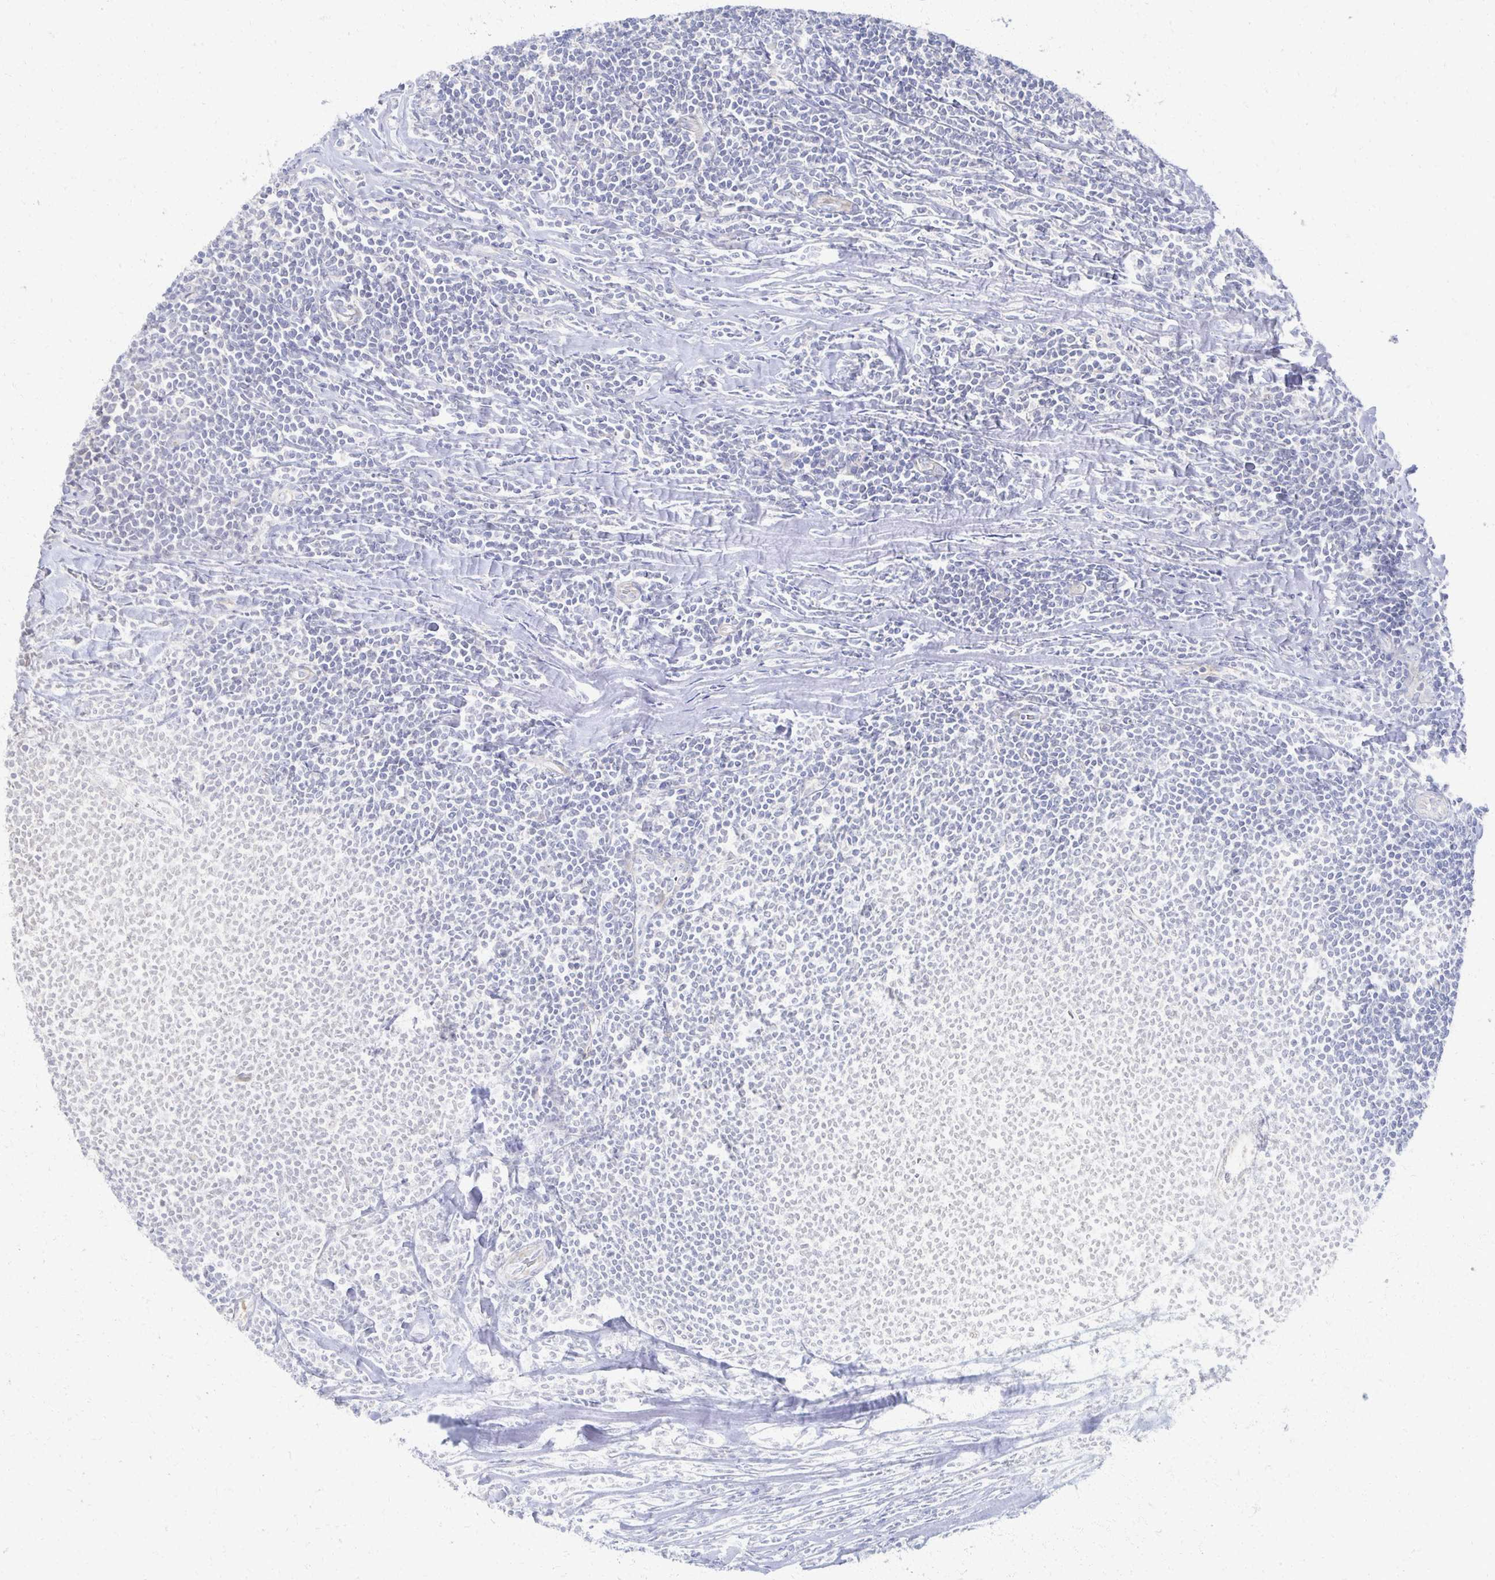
{"staining": {"intensity": "negative", "quantity": "none", "location": "none"}, "tissue": "lymphoma", "cell_type": "Tumor cells", "image_type": "cancer", "snomed": [{"axis": "morphology", "description": "Malignant lymphoma, non-Hodgkin's type, Low grade"}, {"axis": "topography", "description": "Lymph node"}], "caption": "Immunohistochemical staining of human lymphoma shows no significant staining in tumor cells.", "gene": "PRR20A", "patient": {"sex": "male", "age": 52}}